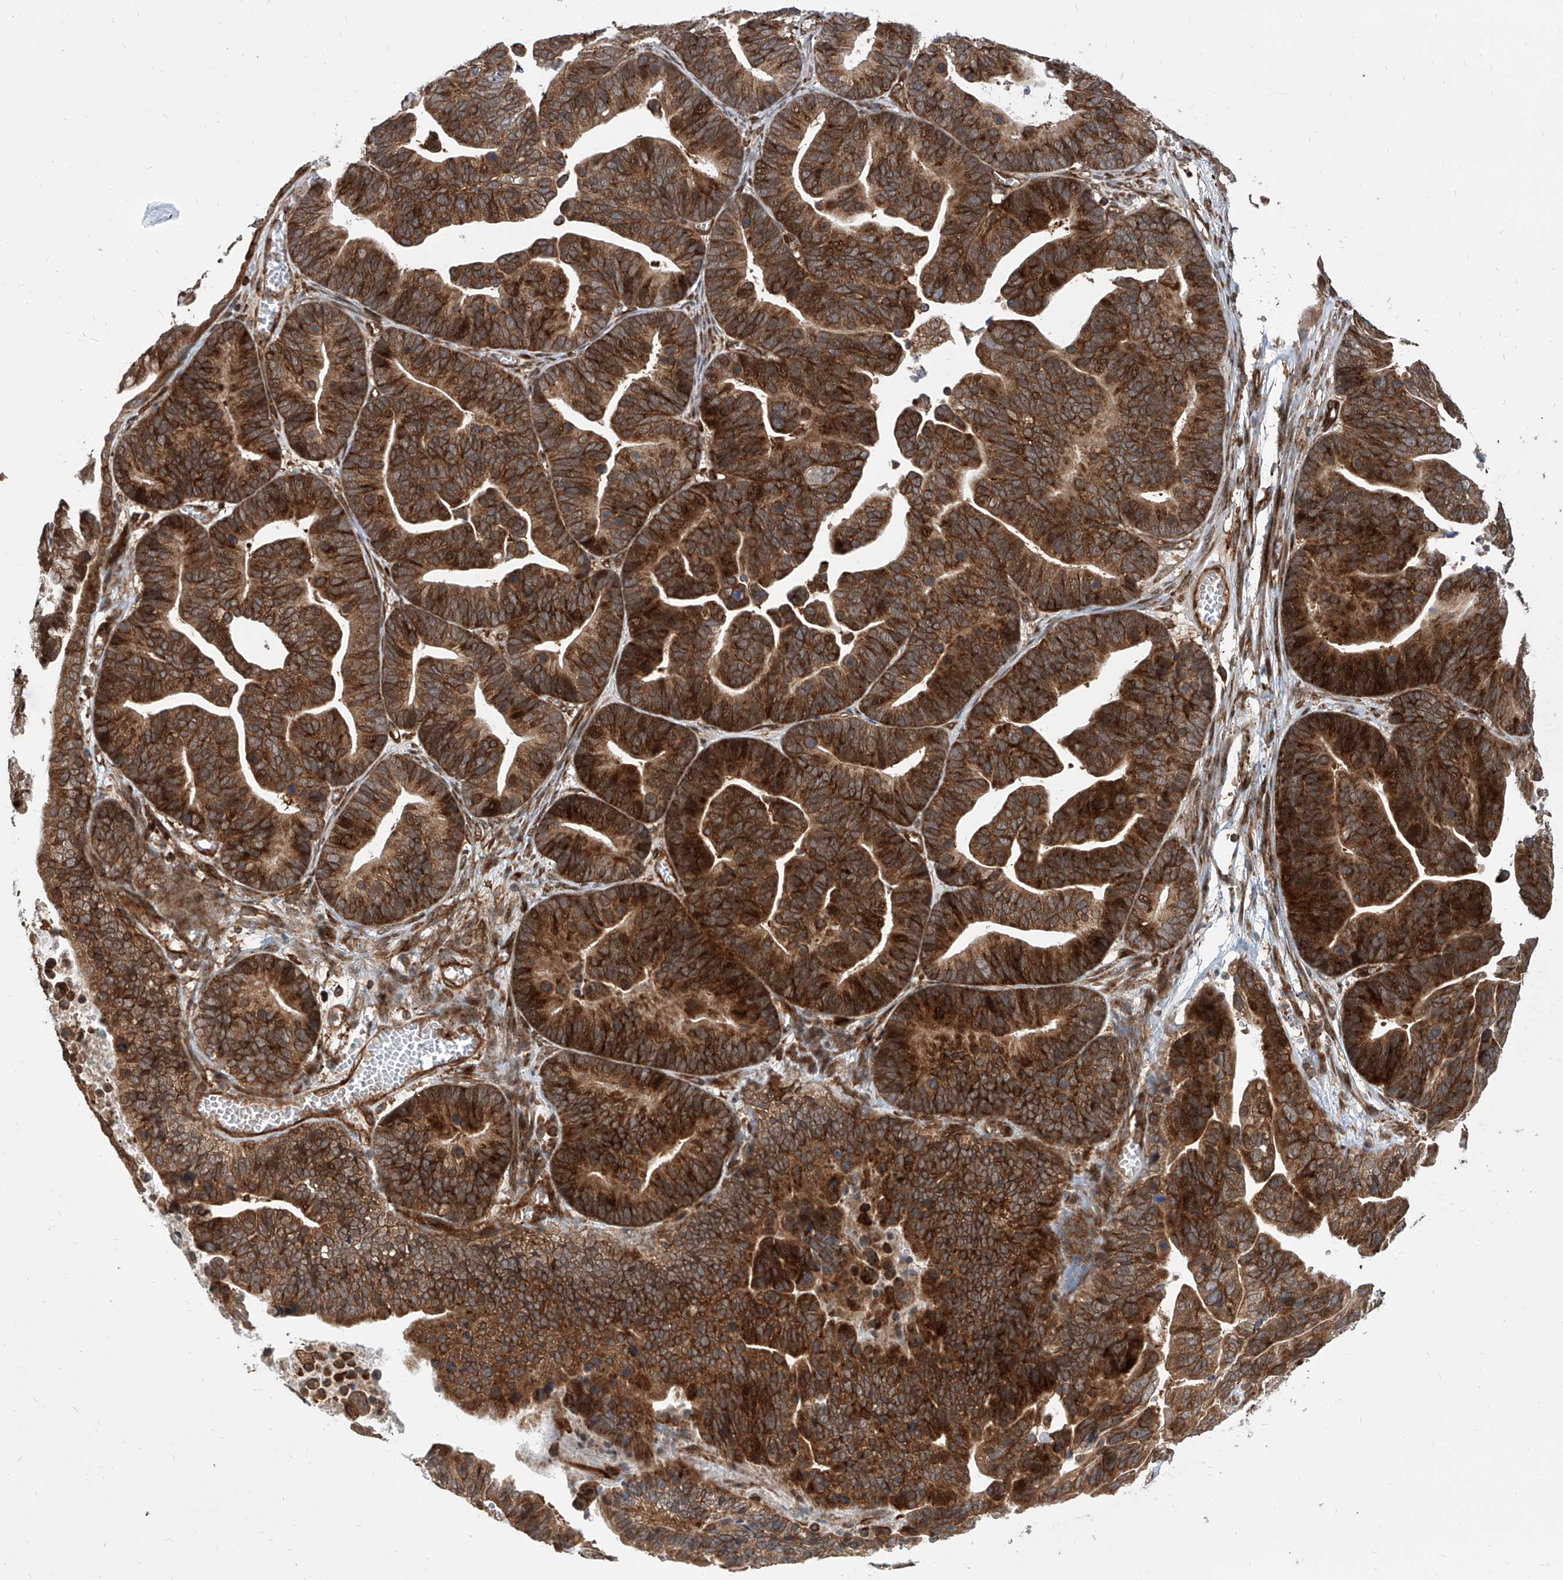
{"staining": {"intensity": "strong", "quantity": ">75%", "location": "cytoplasmic/membranous"}, "tissue": "ovarian cancer", "cell_type": "Tumor cells", "image_type": "cancer", "snomed": [{"axis": "morphology", "description": "Cystadenocarcinoma, serous, NOS"}, {"axis": "topography", "description": "Ovary"}], "caption": "IHC histopathology image of neoplastic tissue: human ovarian cancer (serous cystadenocarcinoma) stained using IHC reveals high levels of strong protein expression localized specifically in the cytoplasmic/membranous of tumor cells, appearing as a cytoplasmic/membranous brown color.", "gene": "MAGED2", "patient": {"sex": "female", "age": 56}}